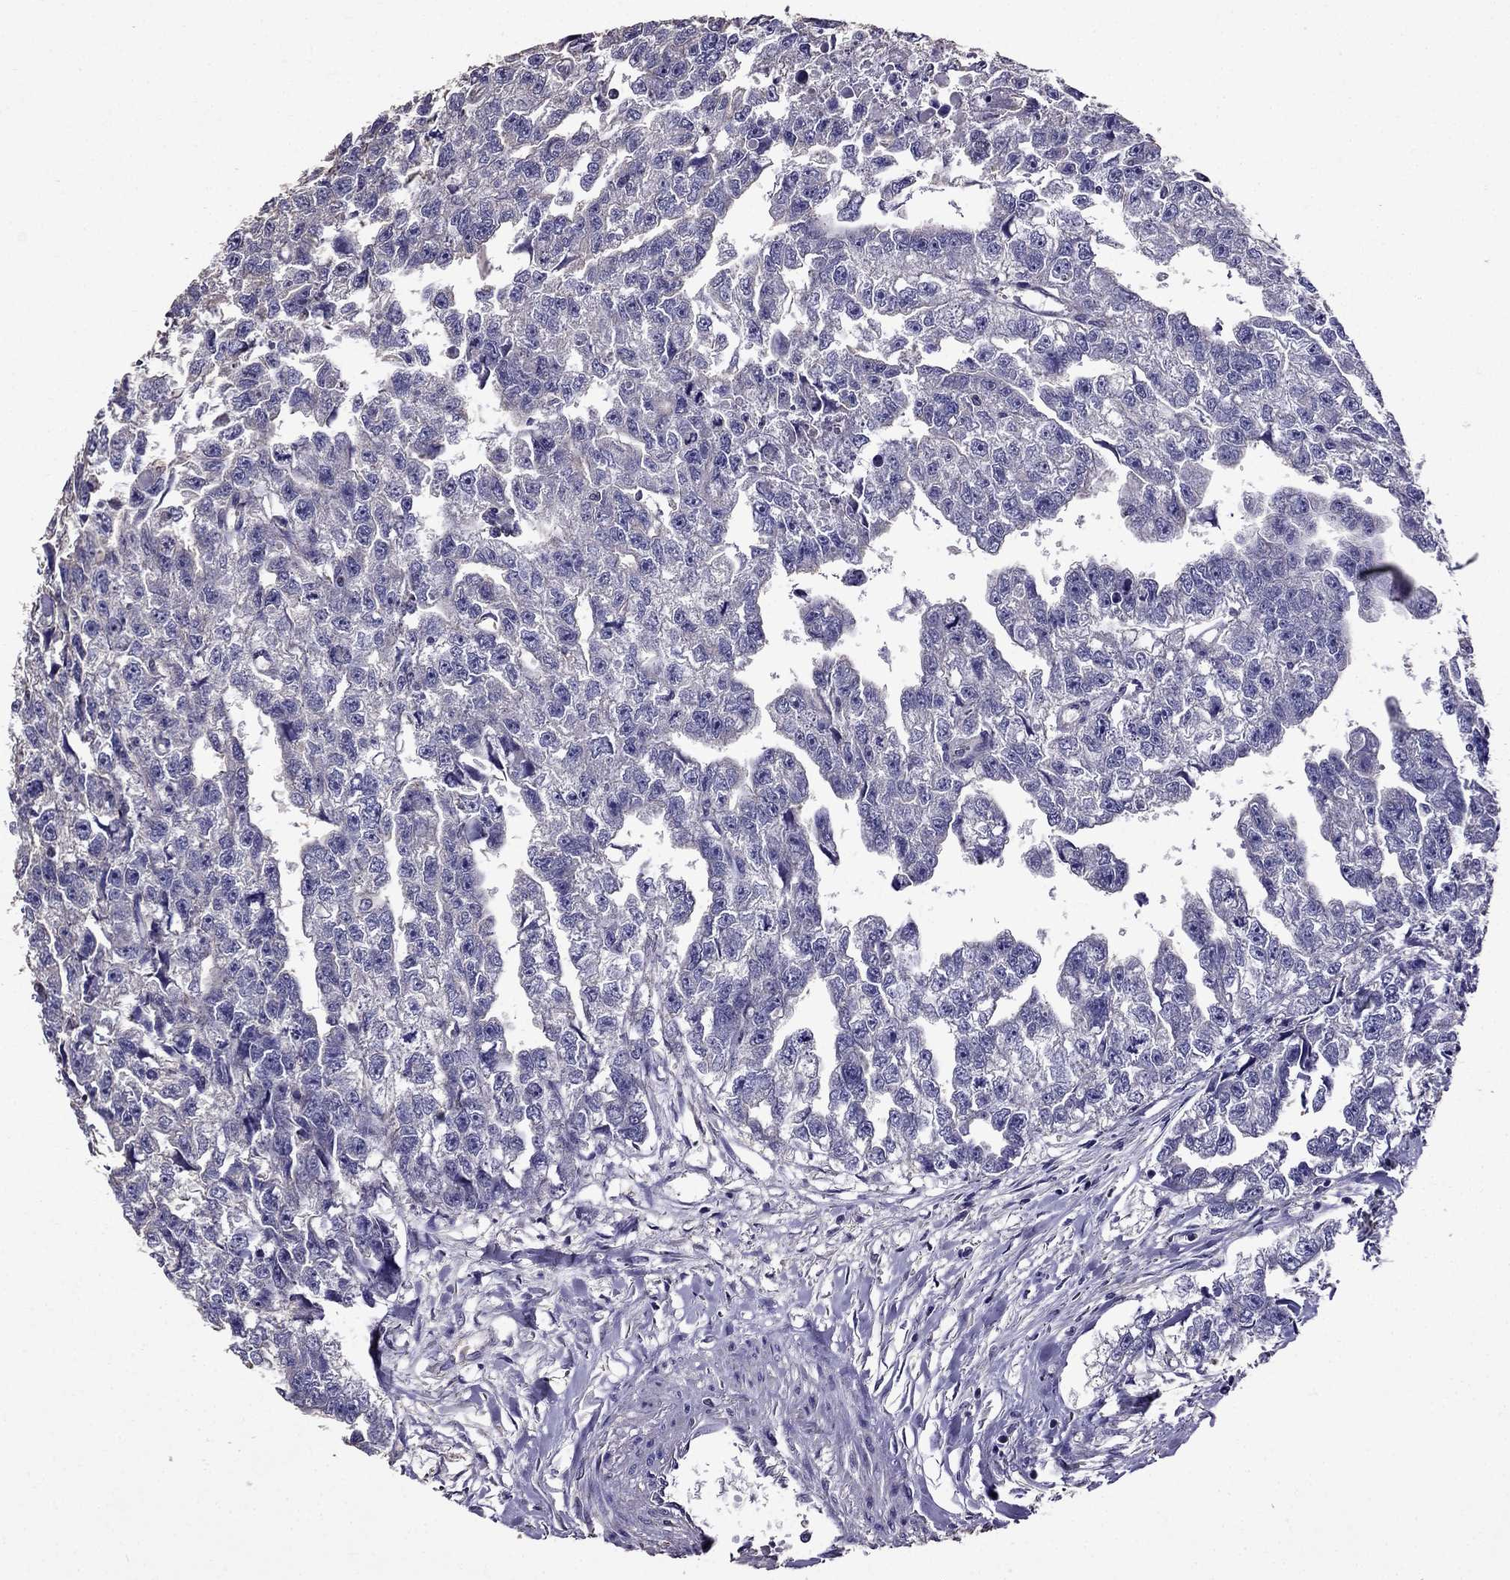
{"staining": {"intensity": "negative", "quantity": "none", "location": "none"}, "tissue": "testis cancer", "cell_type": "Tumor cells", "image_type": "cancer", "snomed": [{"axis": "morphology", "description": "Carcinoma, Embryonal, NOS"}, {"axis": "morphology", "description": "Teratoma, malignant, NOS"}, {"axis": "topography", "description": "Testis"}], "caption": "IHC photomicrograph of neoplastic tissue: embryonal carcinoma (testis) stained with DAB (3,3'-diaminobenzidine) displays no significant protein staining in tumor cells.", "gene": "NKX3-1", "patient": {"sex": "male", "age": 44}}